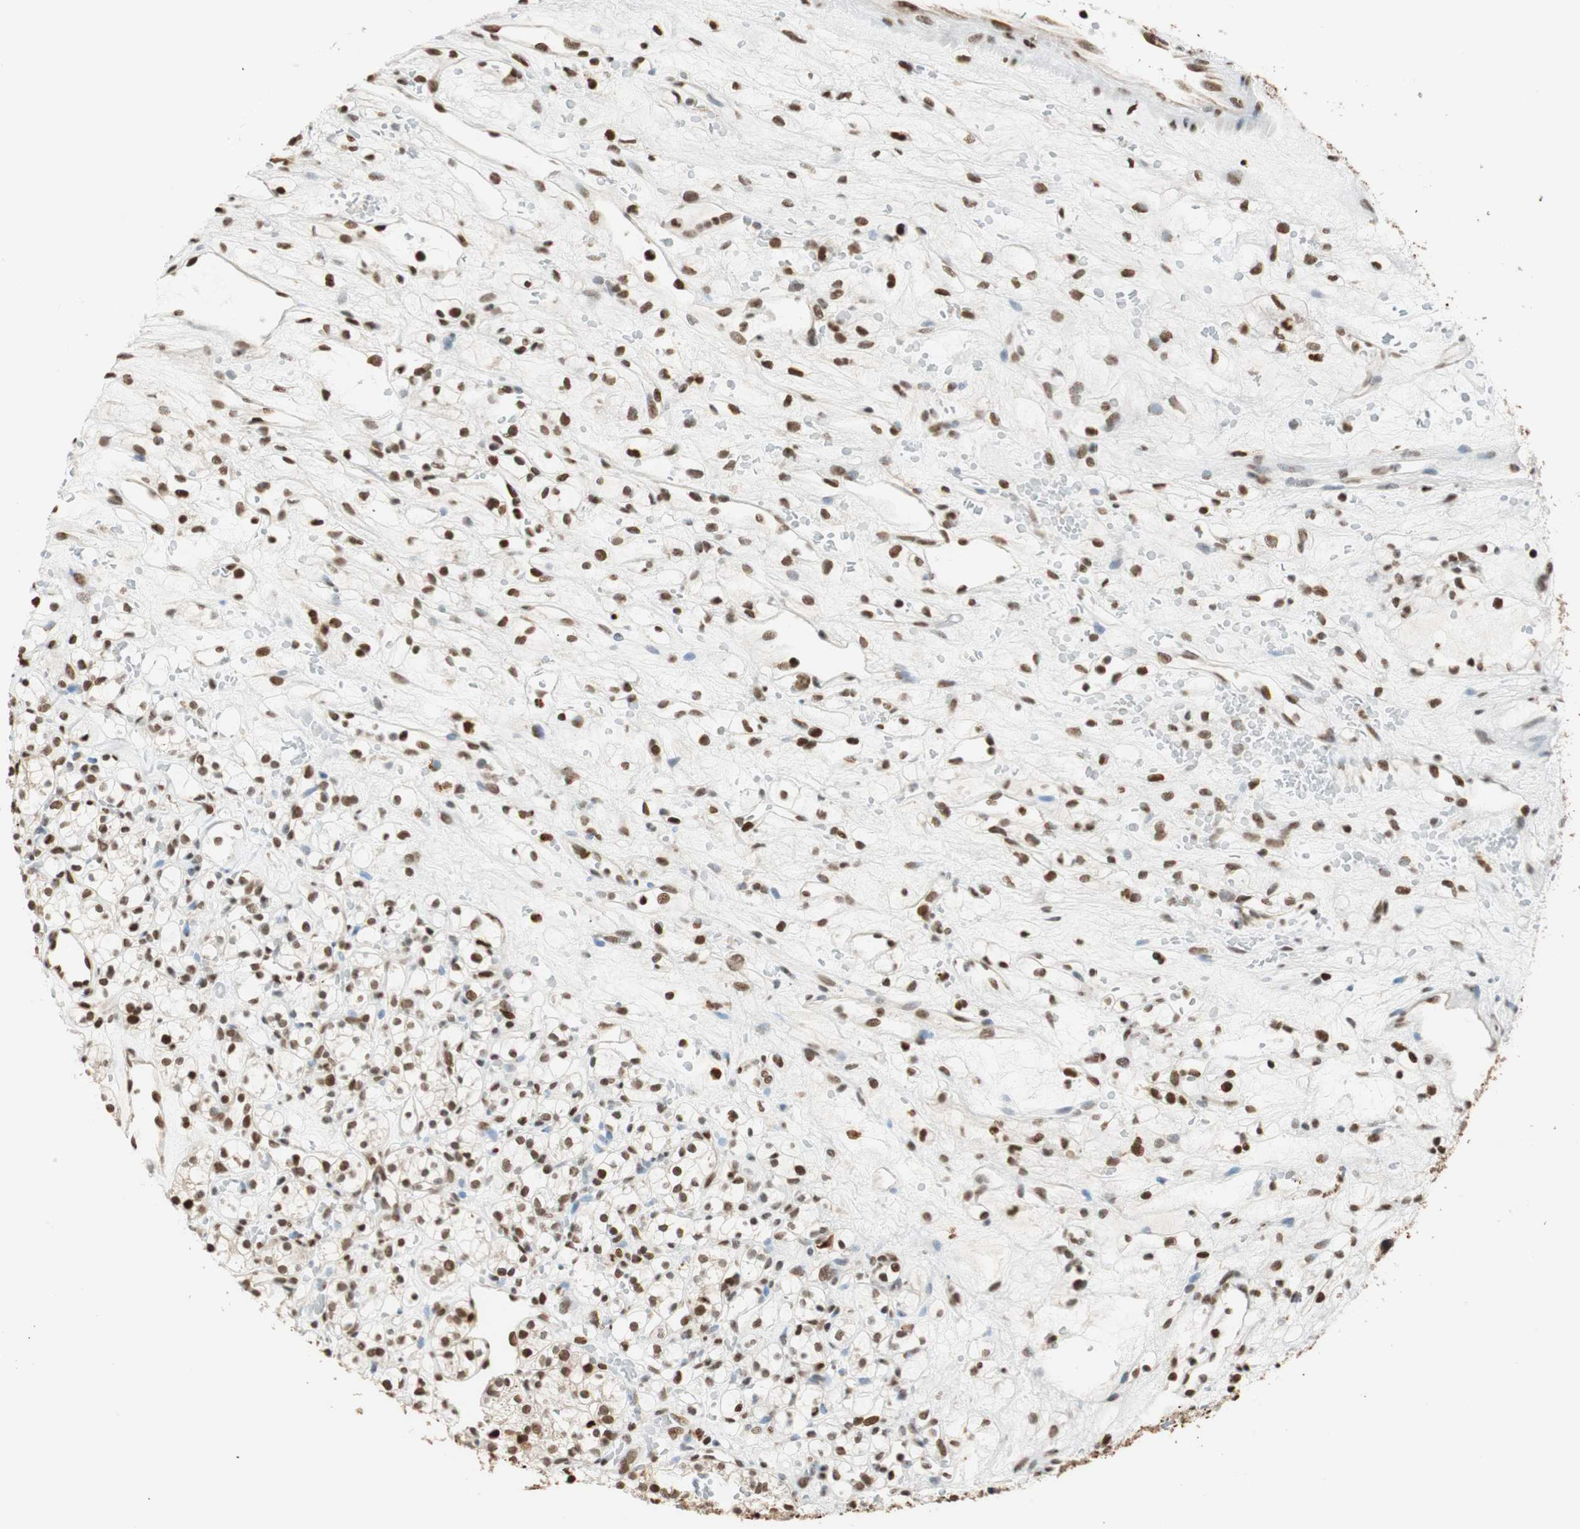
{"staining": {"intensity": "moderate", "quantity": ">75%", "location": "nuclear"}, "tissue": "renal cancer", "cell_type": "Tumor cells", "image_type": "cancer", "snomed": [{"axis": "morphology", "description": "Adenocarcinoma, NOS"}, {"axis": "topography", "description": "Kidney"}], "caption": "Immunohistochemistry (IHC) image of neoplastic tissue: renal cancer stained using immunohistochemistry (IHC) reveals medium levels of moderate protein expression localized specifically in the nuclear of tumor cells, appearing as a nuclear brown color.", "gene": "FANCG", "patient": {"sex": "female", "age": 60}}